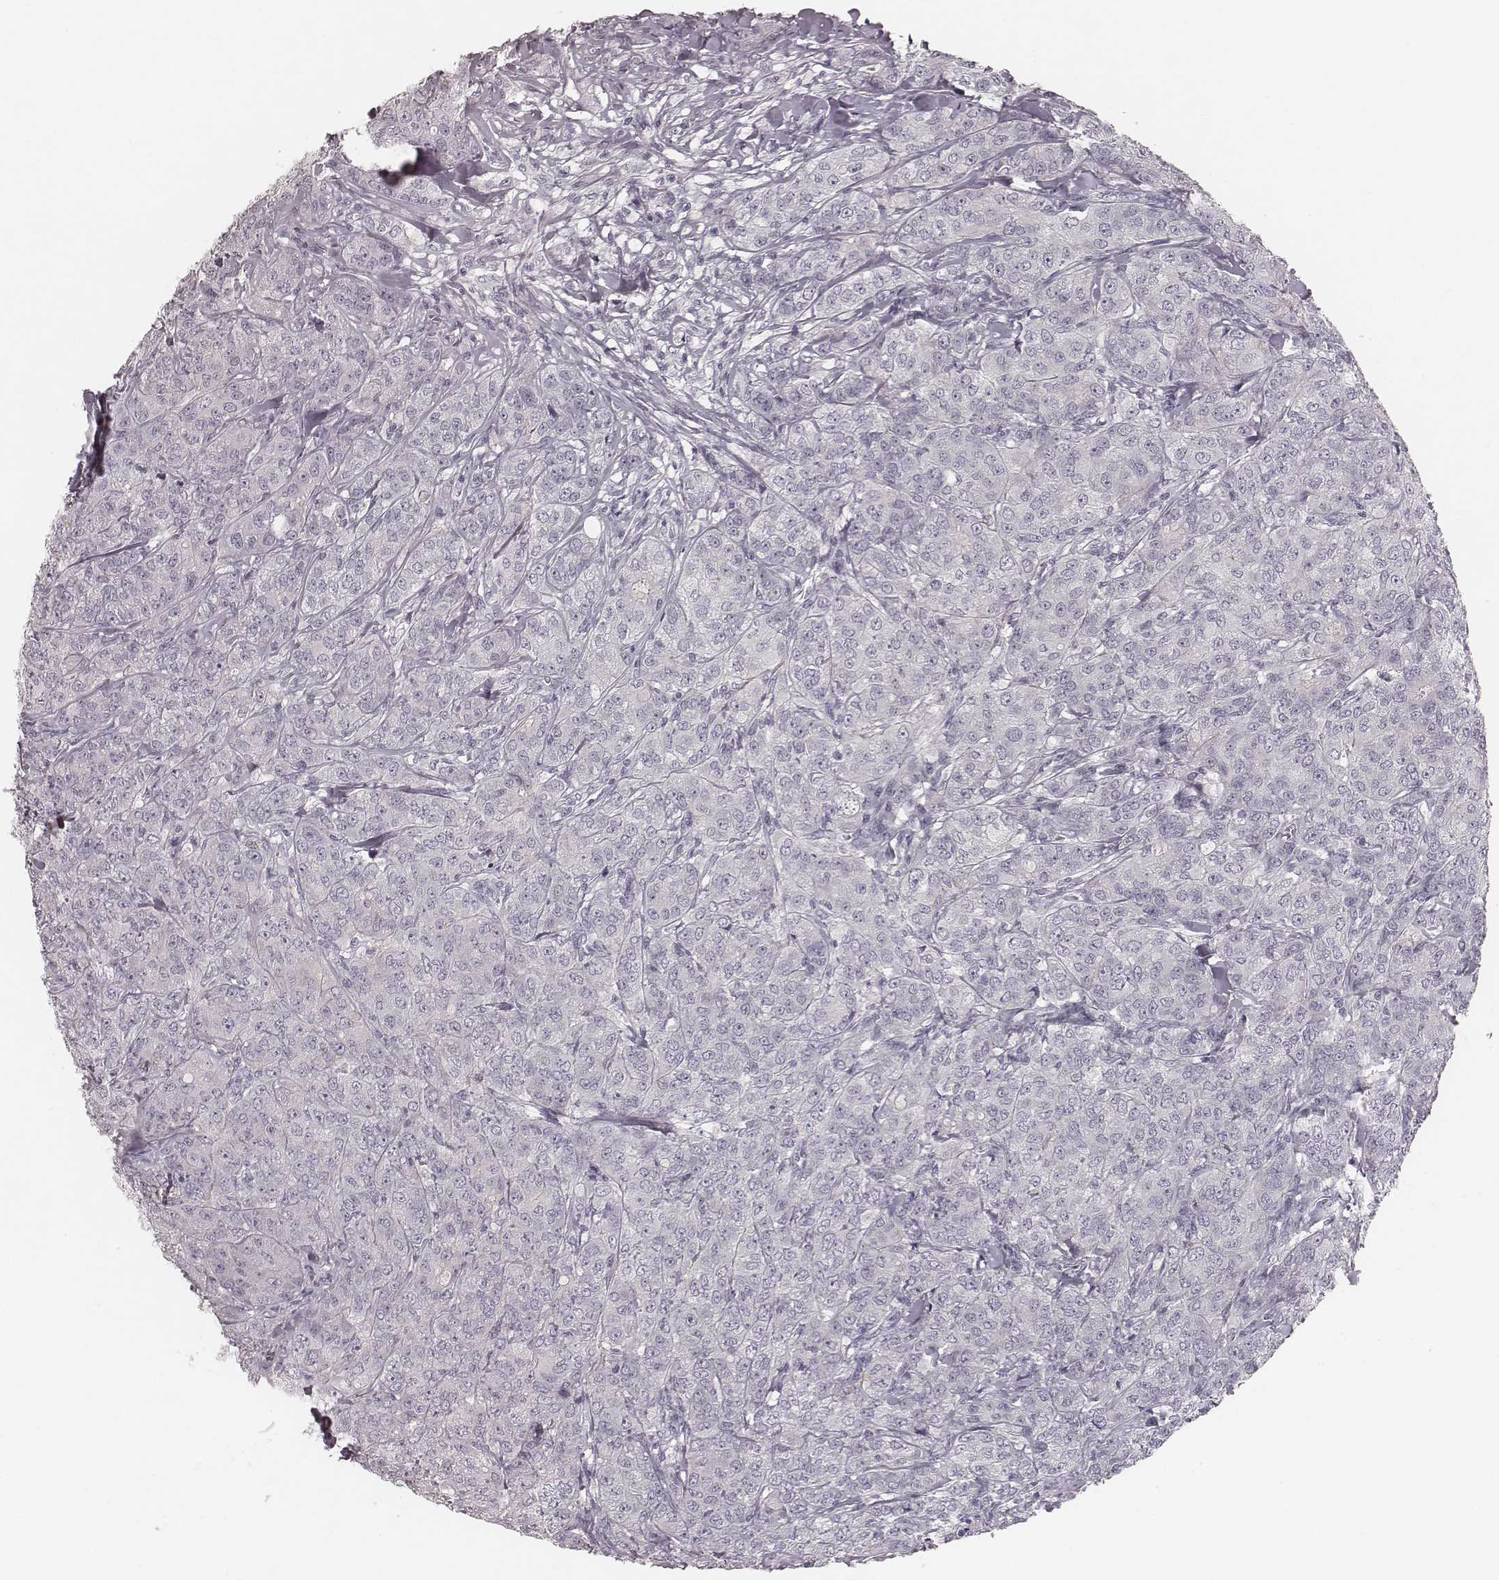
{"staining": {"intensity": "negative", "quantity": "none", "location": "none"}, "tissue": "breast cancer", "cell_type": "Tumor cells", "image_type": "cancer", "snomed": [{"axis": "morphology", "description": "Duct carcinoma"}, {"axis": "topography", "description": "Breast"}], "caption": "Intraductal carcinoma (breast) was stained to show a protein in brown. There is no significant staining in tumor cells. Brightfield microscopy of IHC stained with DAB (3,3'-diaminobenzidine) (brown) and hematoxylin (blue), captured at high magnification.", "gene": "SMIM24", "patient": {"sex": "female", "age": 43}}